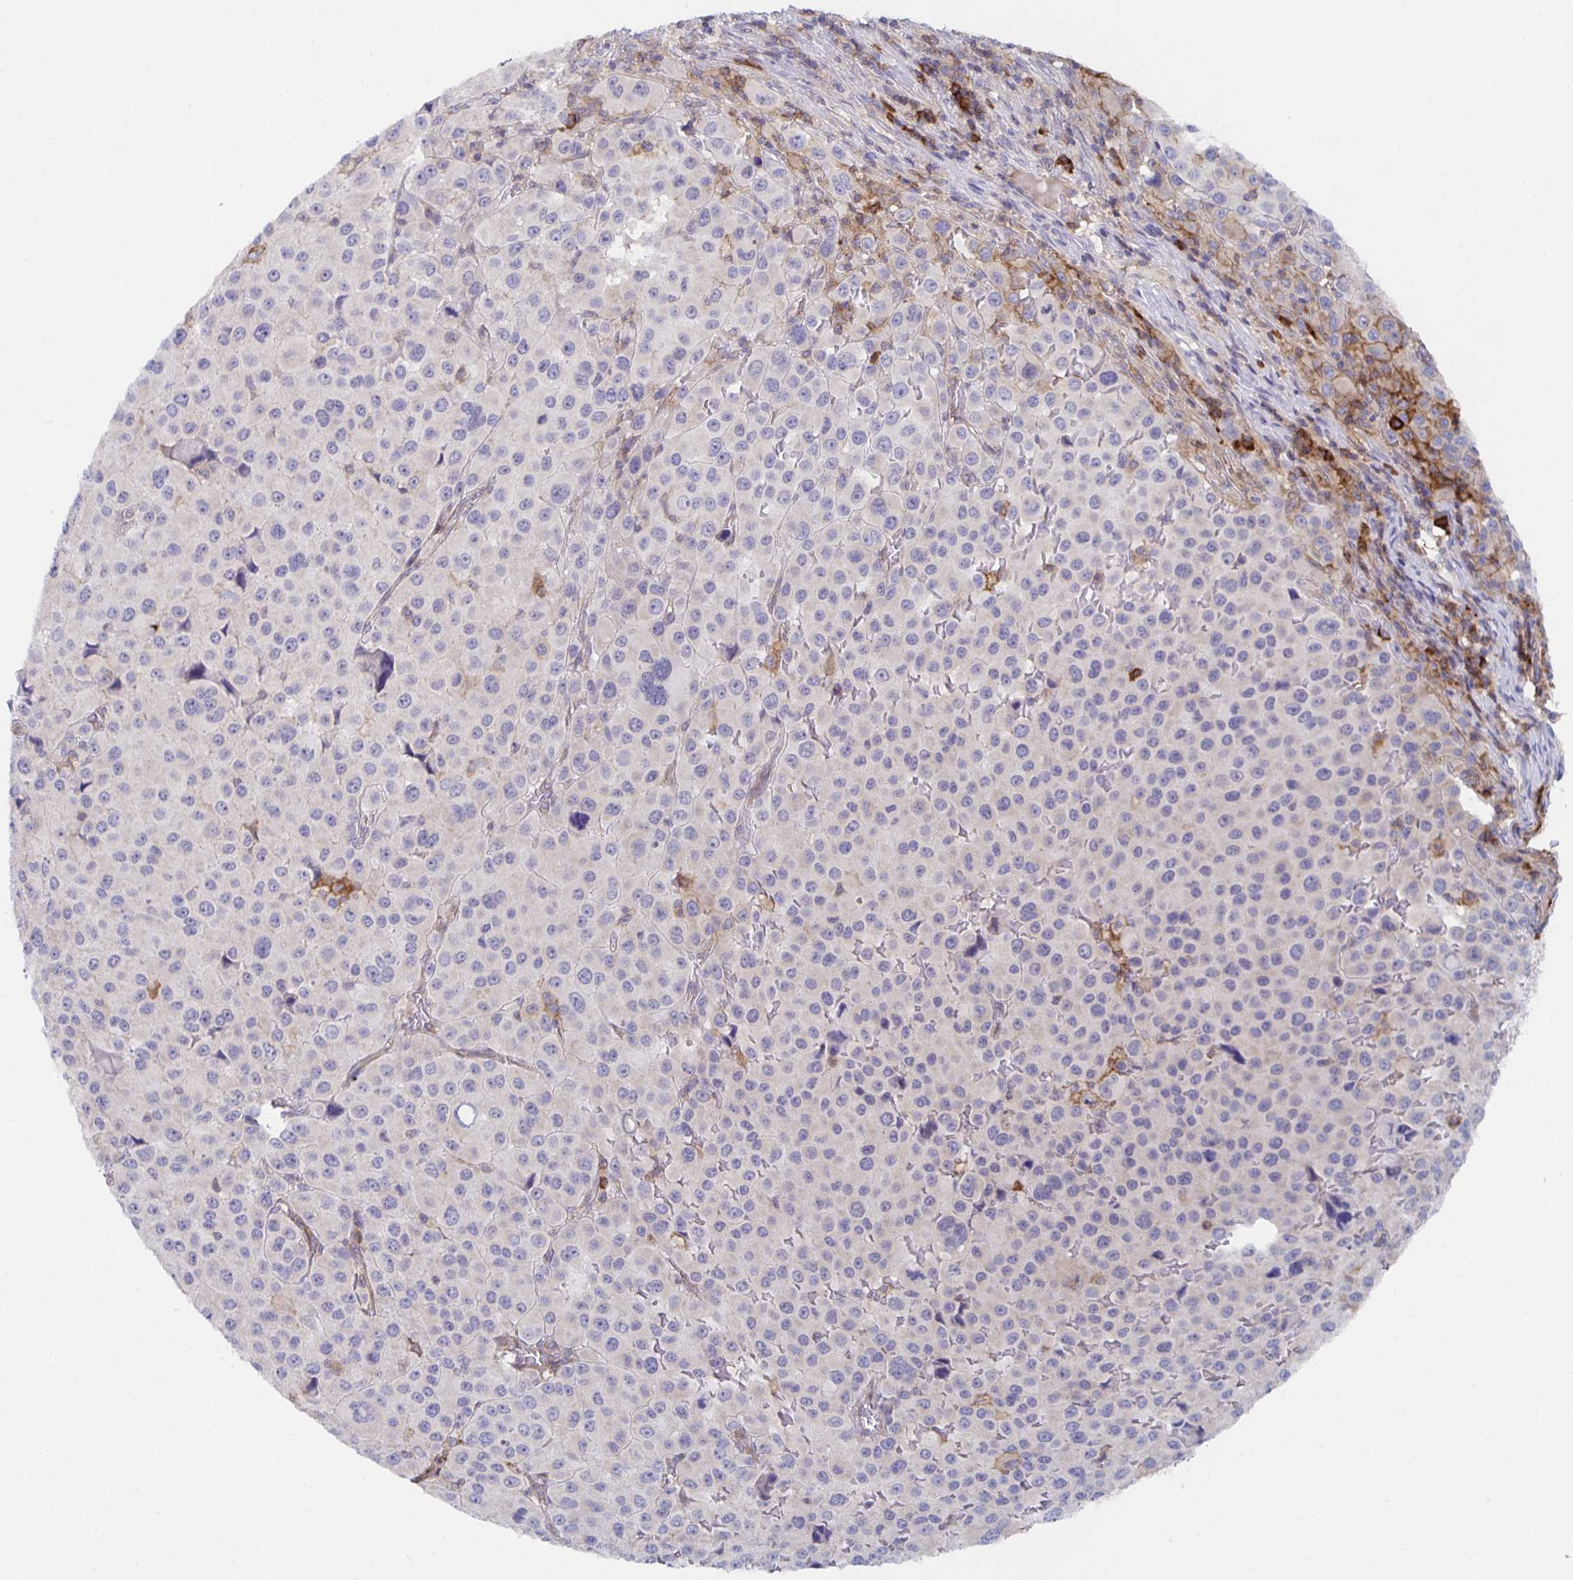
{"staining": {"intensity": "negative", "quantity": "none", "location": "none"}, "tissue": "melanoma", "cell_type": "Tumor cells", "image_type": "cancer", "snomed": [{"axis": "morphology", "description": "Malignant melanoma, Metastatic site"}, {"axis": "topography", "description": "Lymph node"}], "caption": "This micrograph is of melanoma stained with IHC to label a protein in brown with the nuclei are counter-stained blue. There is no positivity in tumor cells.", "gene": "BAD", "patient": {"sex": "female", "age": 65}}